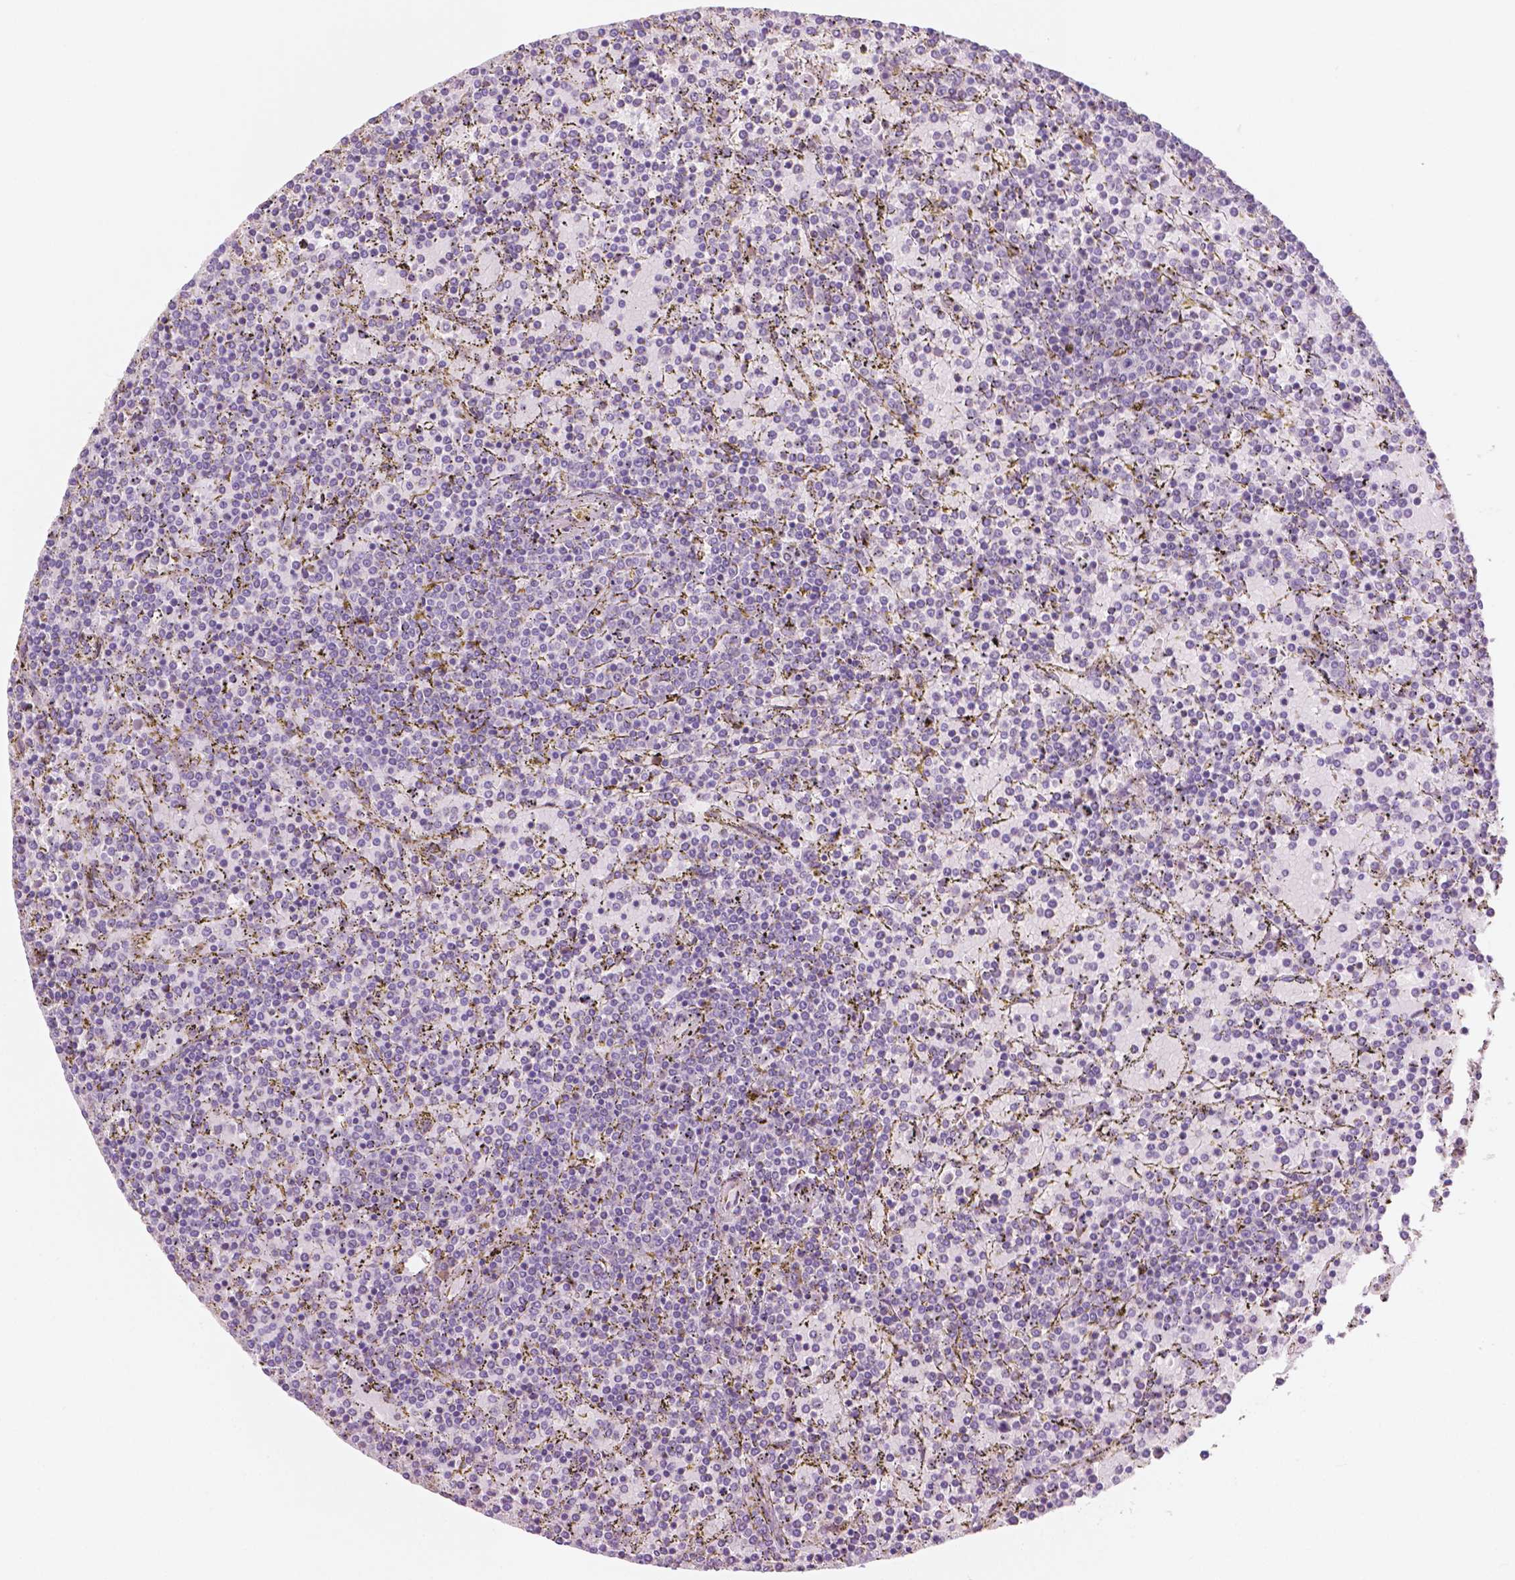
{"staining": {"intensity": "negative", "quantity": "none", "location": "none"}, "tissue": "lymphoma", "cell_type": "Tumor cells", "image_type": "cancer", "snomed": [{"axis": "morphology", "description": "Malignant lymphoma, non-Hodgkin's type, Low grade"}, {"axis": "topography", "description": "Spleen"}], "caption": "The micrograph displays no staining of tumor cells in low-grade malignant lymphoma, non-Hodgkin's type.", "gene": "LRP1B", "patient": {"sex": "female", "age": 77}}